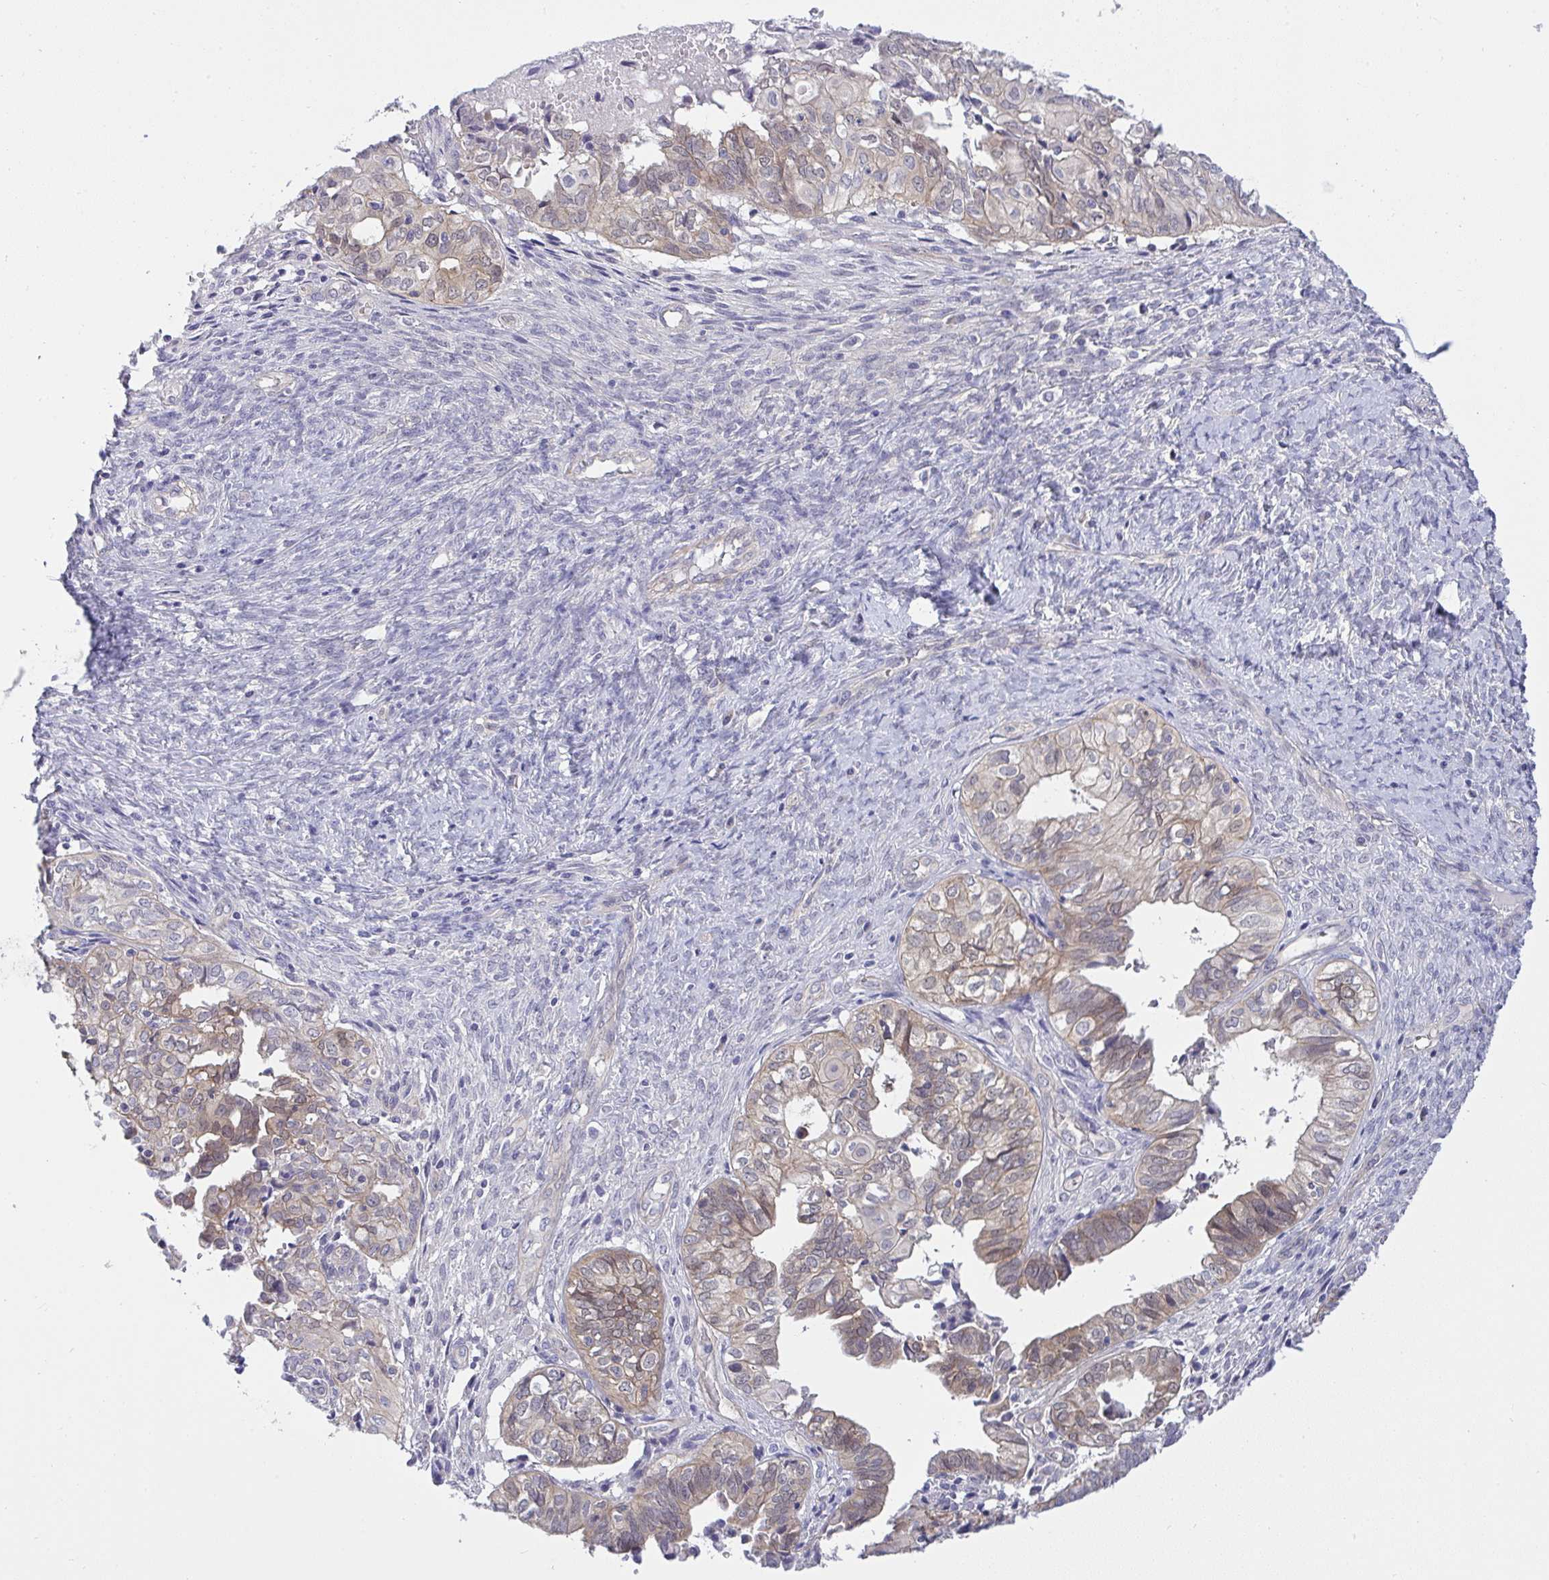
{"staining": {"intensity": "weak", "quantity": "25%-75%", "location": "cytoplasmic/membranous"}, "tissue": "ovarian cancer", "cell_type": "Tumor cells", "image_type": "cancer", "snomed": [{"axis": "morphology", "description": "Carcinoma, endometroid"}, {"axis": "topography", "description": "Ovary"}], "caption": "A brown stain shows weak cytoplasmic/membranous expression of a protein in human endometroid carcinoma (ovarian) tumor cells.", "gene": "HOXD12", "patient": {"sex": "female", "age": 64}}